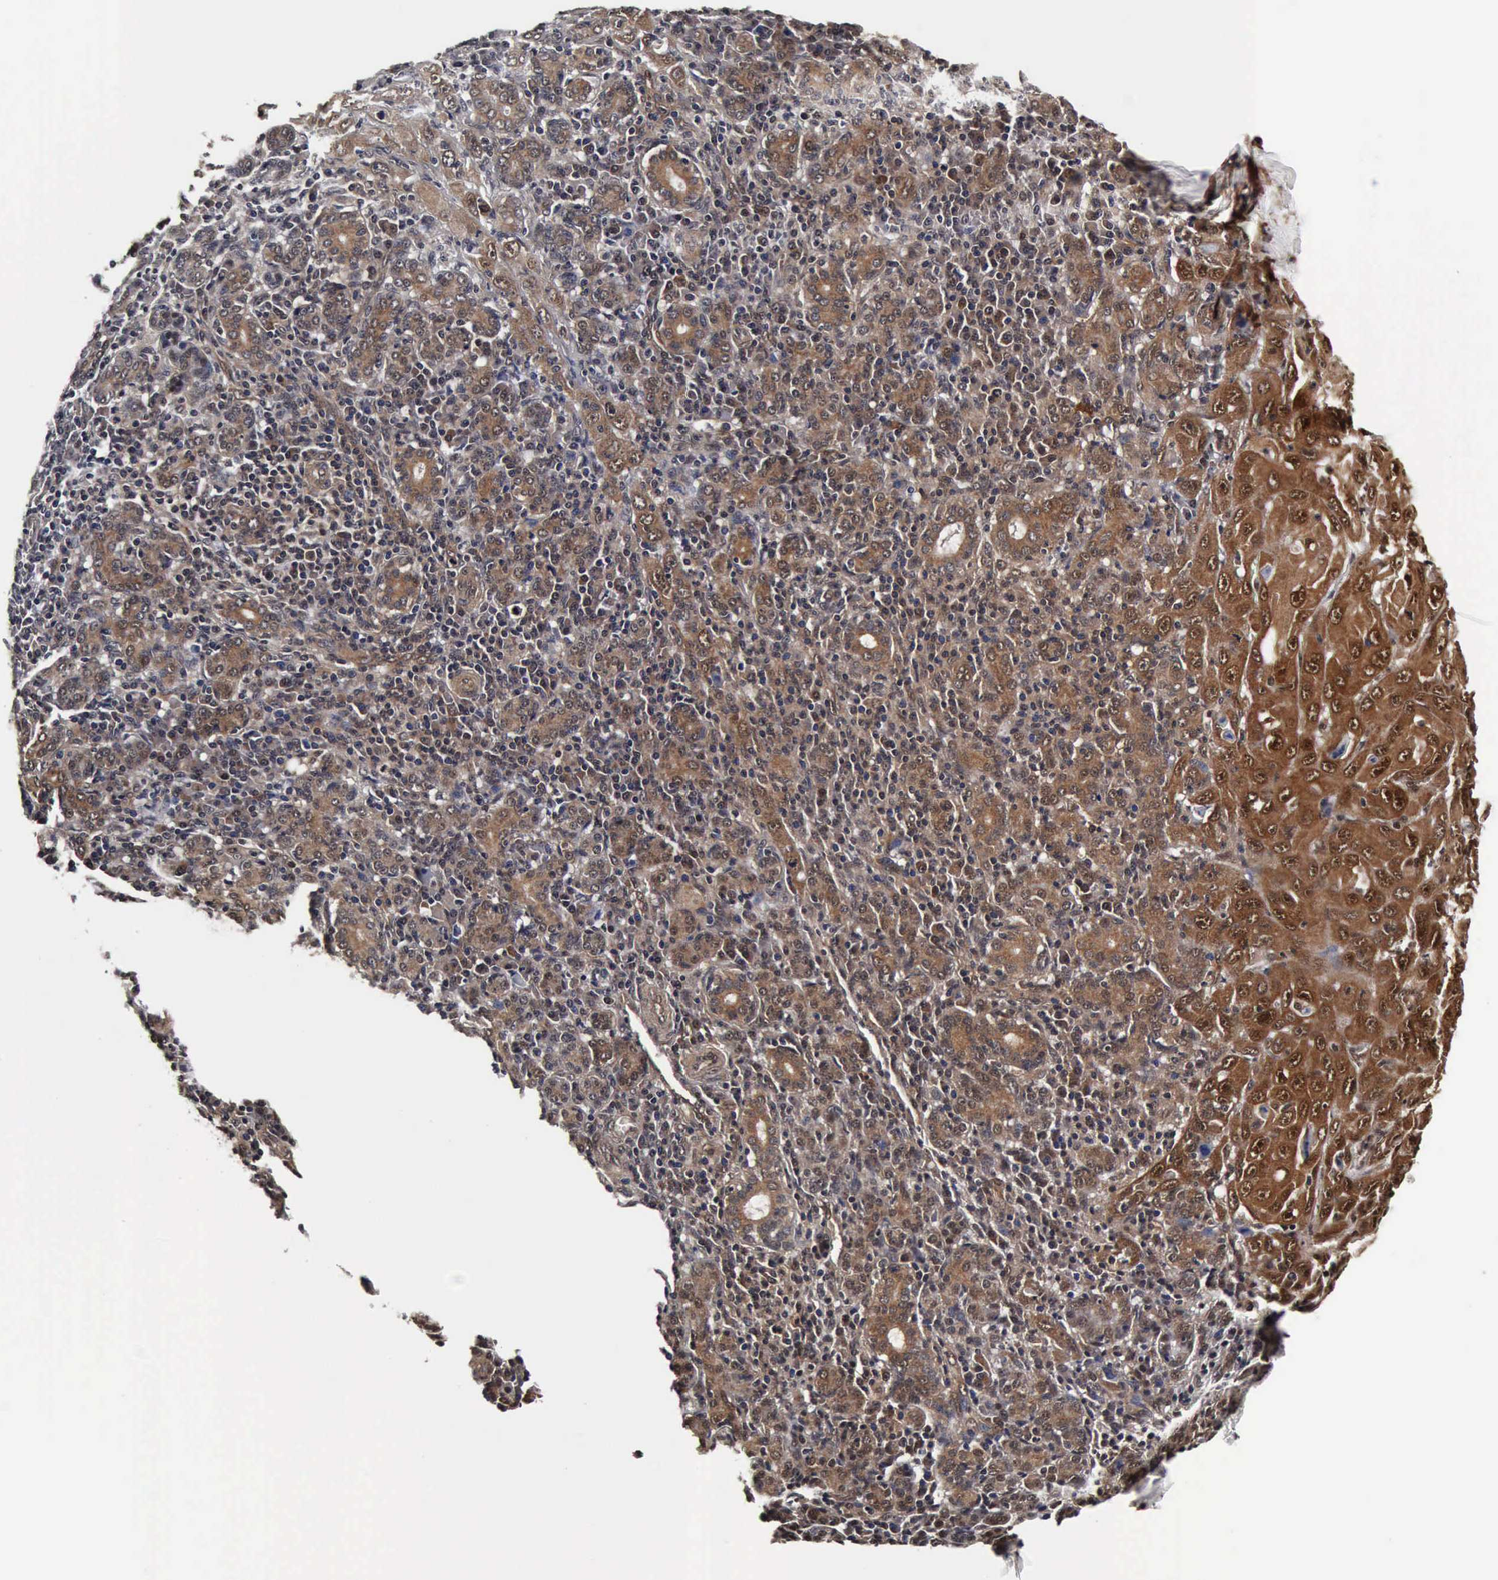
{"staining": {"intensity": "moderate", "quantity": ">75%", "location": "cytoplasmic/membranous,nuclear"}, "tissue": "skin cancer", "cell_type": "Tumor cells", "image_type": "cancer", "snomed": [{"axis": "morphology", "description": "Squamous cell carcinoma, NOS"}, {"axis": "topography", "description": "Skin"}], "caption": "Human skin squamous cell carcinoma stained for a protein (brown) displays moderate cytoplasmic/membranous and nuclear positive staining in about >75% of tumor cells.", "gene": "UBC", "patient": {"sex": "male", "age": 84}}